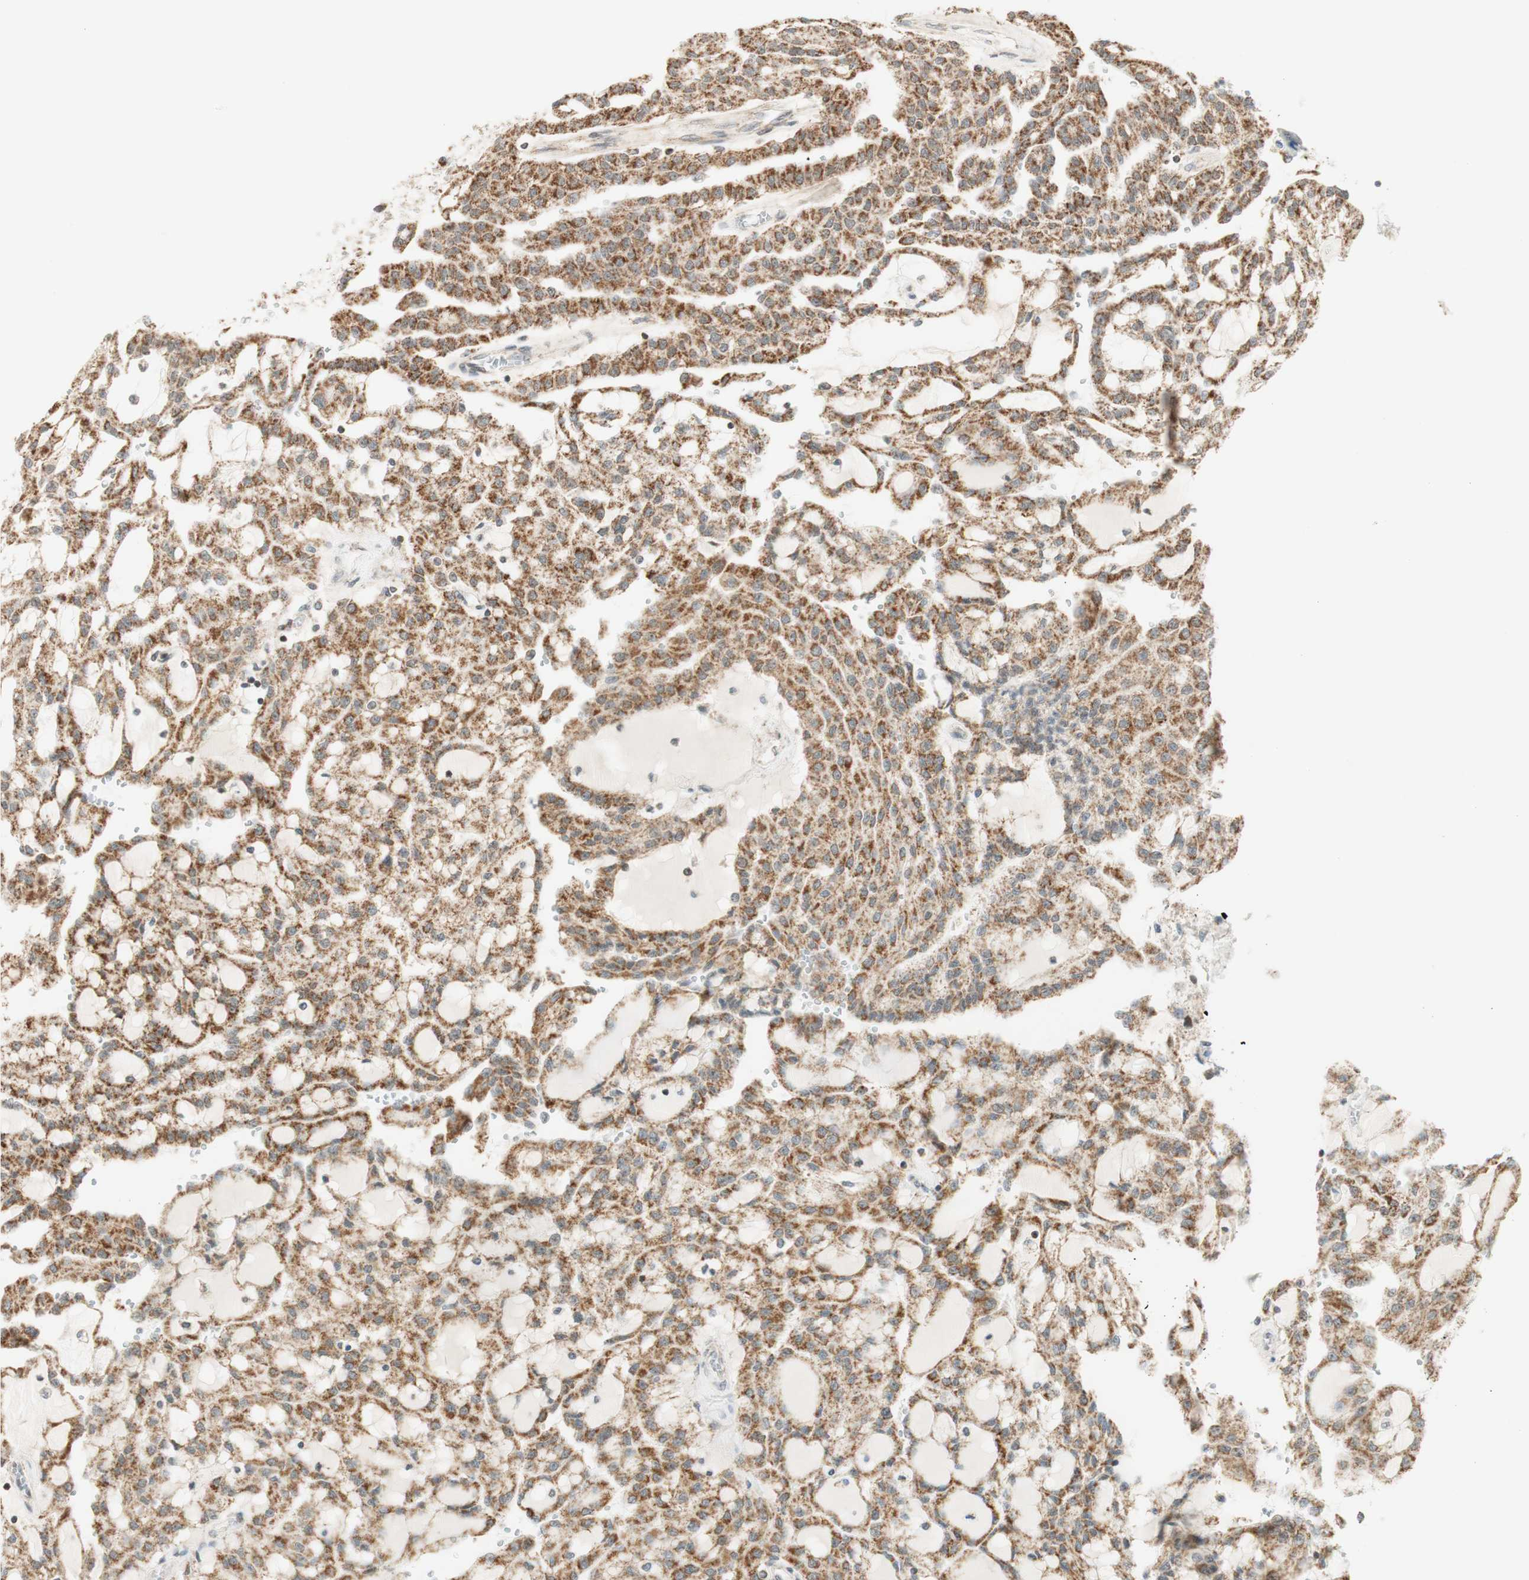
{"staining": {"intensity": "moderate", "quantity": ">75%", "location": "cytoplasmic/membranous"}, "tissue": "renal cancer", "cell_type": "Tumor cells", "image_type": "cancer", "snomed": [{"axis": "morphology", "description": "Adenocarcinoma, NOS"}, {"axis": "topography", "description": "Kidney"}], "caption": "Approximately >75% of tumor cells in renal cancer show moderate cytoplasmic/membranous protein expression as visualized by brown immunohistochemical staining.", "gene": "ZNF782", "patient": {"sex": "male", "age": 63}}